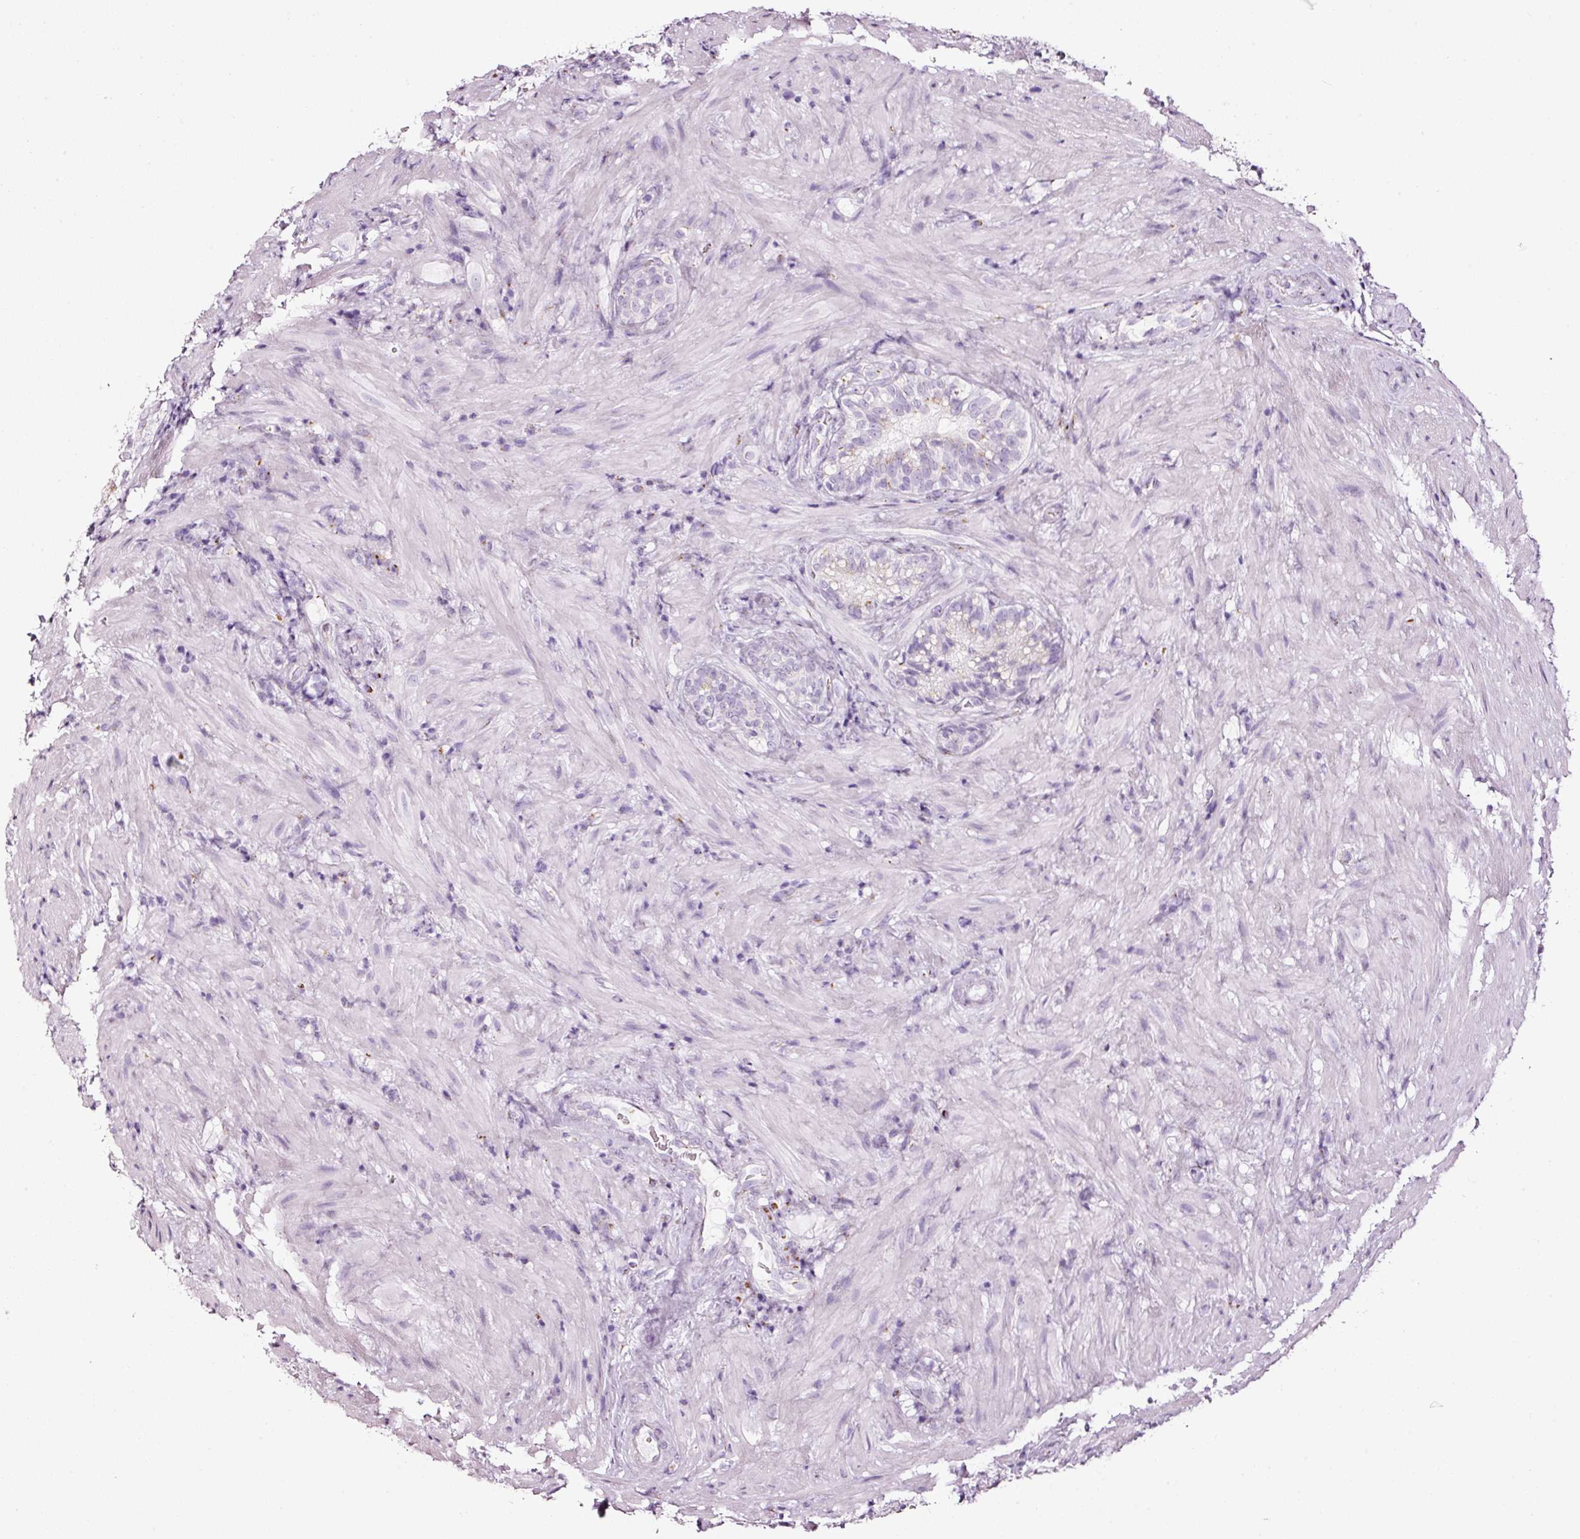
{"staining": {"intensity": "moderate", "quantity": "<25%", "location": "cytoplasmic/membranous"}, "tissue": "seminal vesicle", "cell_type": "Glandular cells", "image_type": "normal", "snomed": [{"axis": "morphology", "description": "Normal tissue, NOS"}, {"axis": "topography", "description": "Seminal veicle"}], "caption": "Immunohistochemistry (IHC) photomicrograph of normal seminal vesicle stained for a protein (brown), which reveals low levels of moderate cytoplasmic/membranous staining in about <25% of glandular cells.", "gene": "SDF4", "patient": {"sex": "male", "age": 68}}